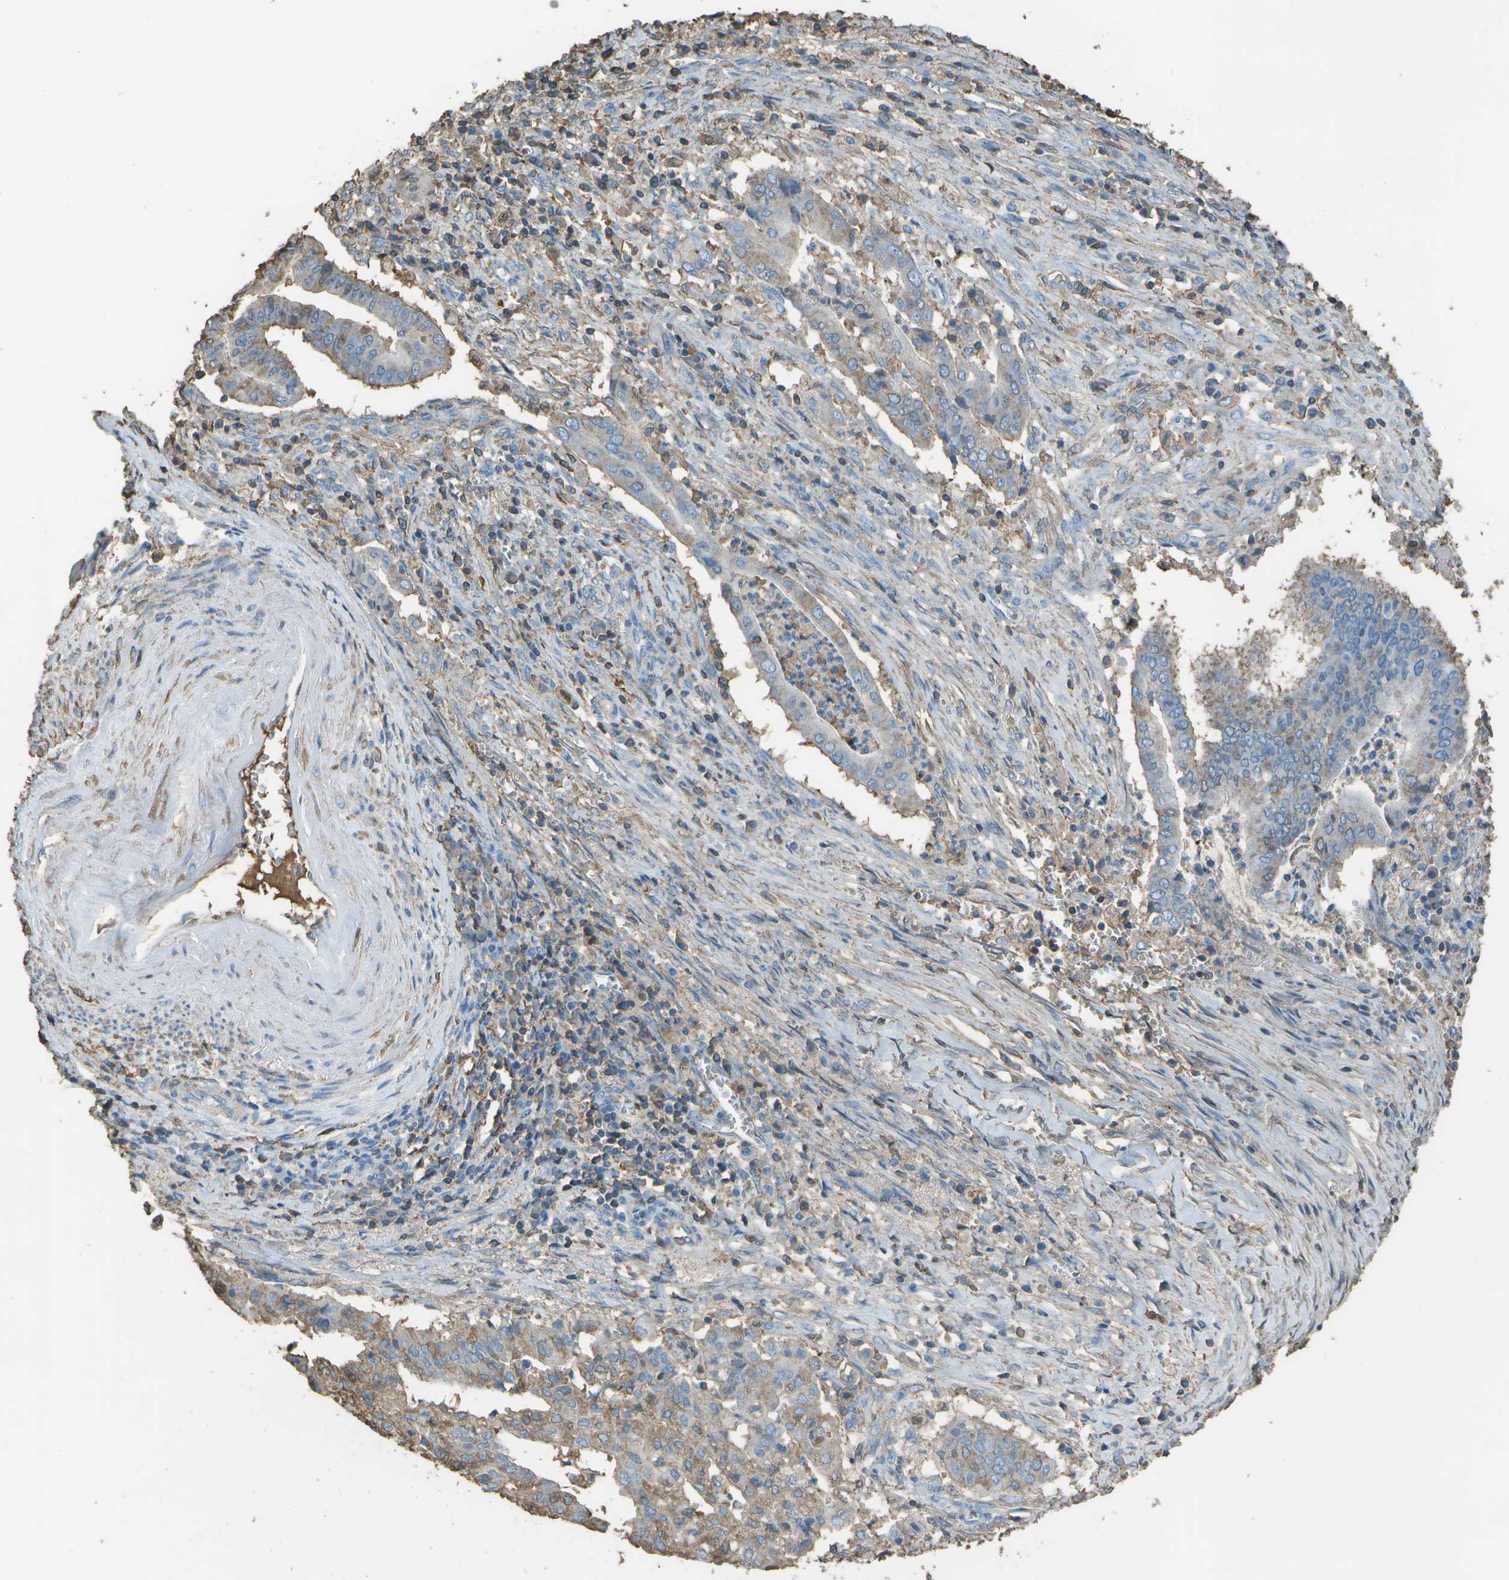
{"staining": {"intensity": "weak", "quantity": "25%-75%", "location": "cytoplasmic/membranous"}, "tissue": "cervical cancer", "cell_type": "Tumor cells", "image_type": "cancer", "snomed": [{"axis": "morphology", "description": "Adenocarcinoma, NOS"}, {"axis": "topography", "description": "Cervix"}], "caption": "A brown stain highlights weak cytoplasmic/membranous positivity of a protein in human adenocarcinoma (cervical) tumor cells. The staining was performed using DAB (3,3'-diaminobenzidine) to visualize the protein expression in brown, while the nuclei were stained in blue with hematoxylin (Magnification: 20x).", "gene": "CYP4F11", "patient": {"sex": "female", "age": 44}}